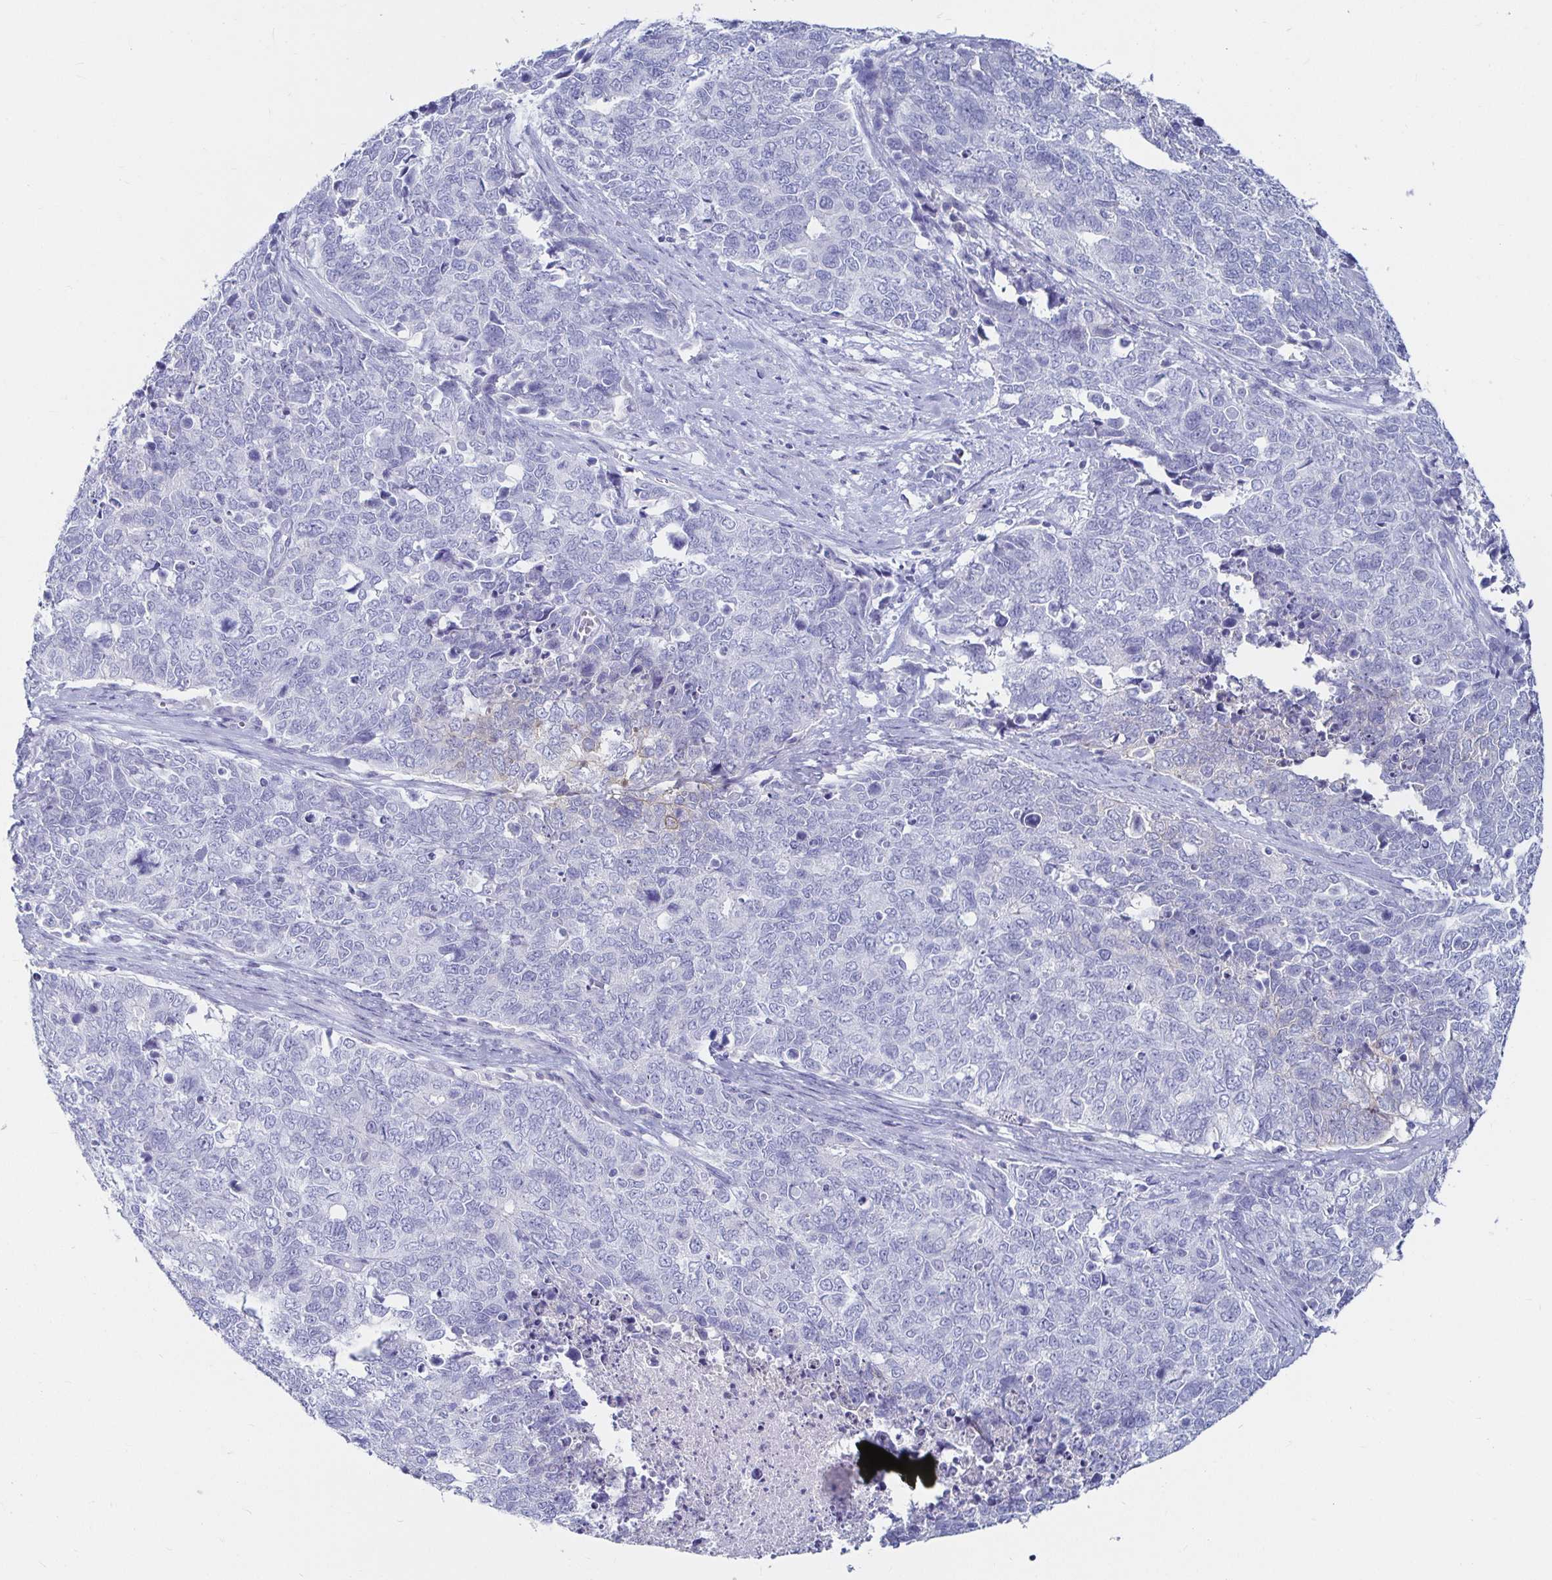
{"staining": {"intensity": "negative", "quantity": "none", "location": "none"}, "tissue": "cervical cancer", "cell_type": "Tumor cells", "image_type": "cancer", "snomed": [{"axis": "morphology", "description": "Adenocarcinoma, NOS"}, {"axis": "topography", "description": "Cervix"}], "caption": "IHC photomicrograph of cervical adenocarcinoma stained for a protein (brown), which reveals no positivity in tumor cells.", "gene": "CA9", "patient": {"sex": "female", "age": 63}}